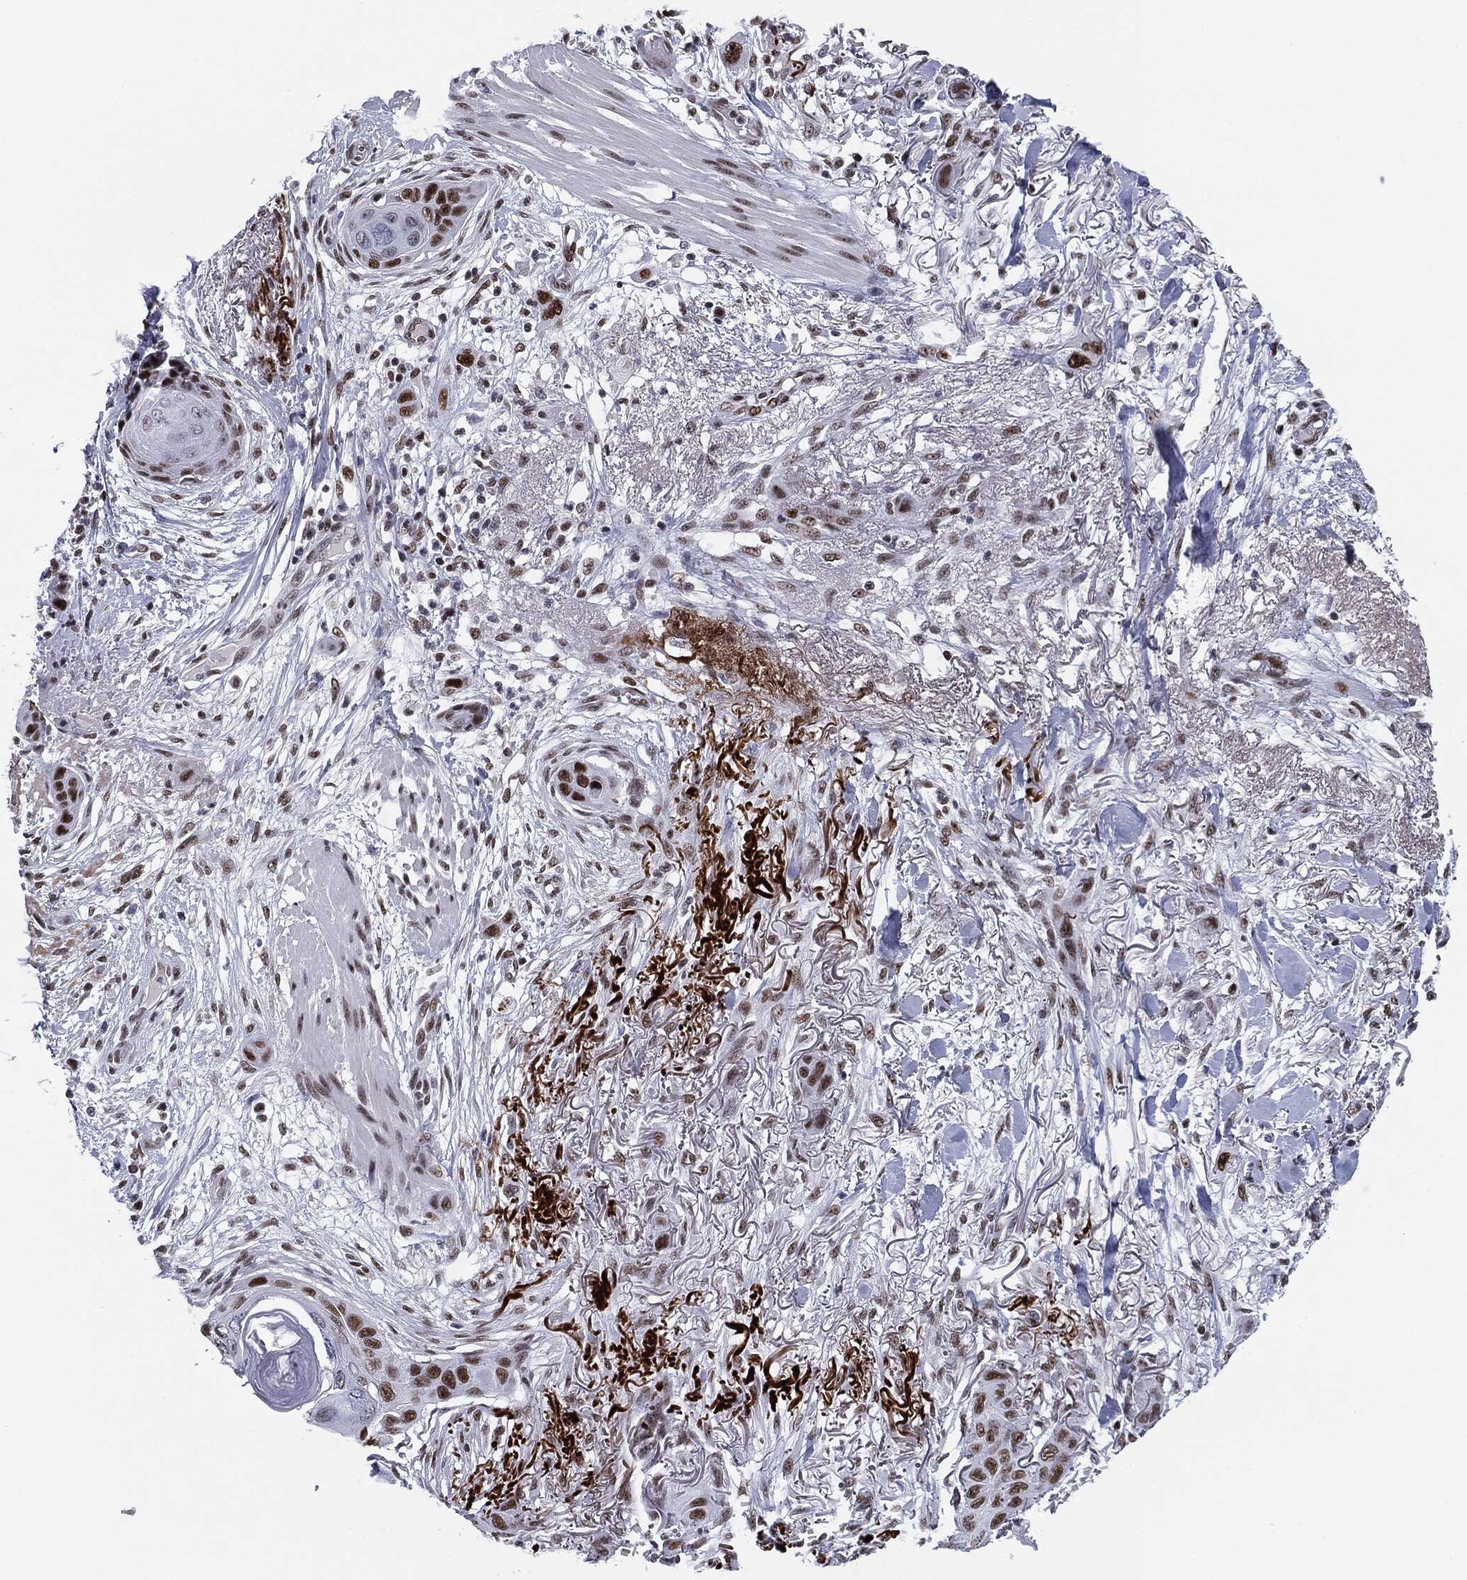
{"staining": {"intensity": "strong", "quantity": "25%-75%", "location": "nuclear"}, "tissue": "skin cancer", "cell_type": "Tumor cells", "image_type": "cancer", "snomed": [{"axis": "morphology", "description": "Squamous cell carcinoma, NOS"}, {"axis": "topography", "description": "Skin"}], "caption": "Brown immunohistochemical staining in squamous cell carcinoma (skin) displays strong nuclear staining in approximately 25%-75% of tumor cells.", "gene": "MDC1", "patient": {"sex": "male", "age": 79}}